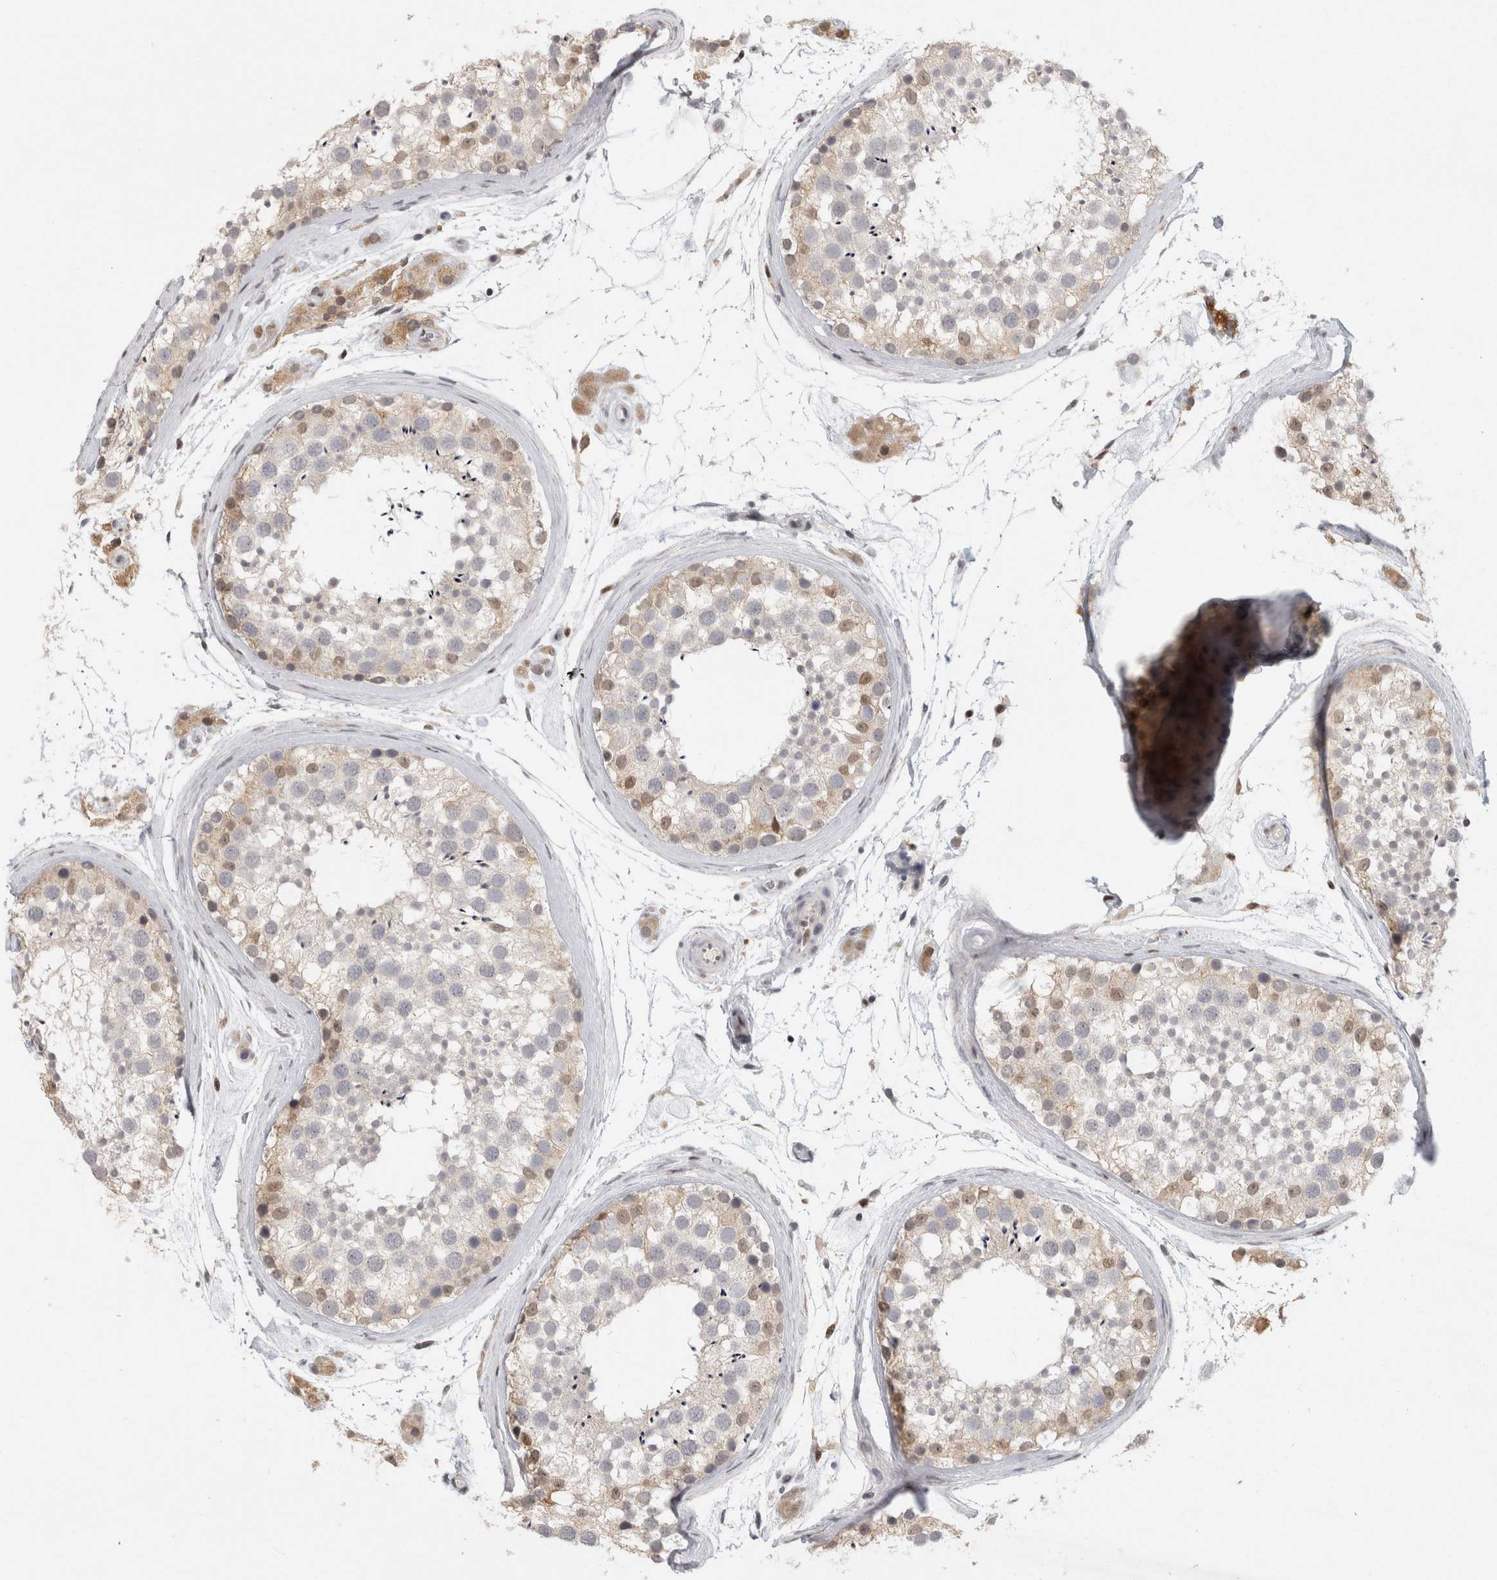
{"staining": {"intensity": "weak", "quantity": "25%-75%", "location": "cytoplasmic/membranous"}, "tissue": "testis", "cell_type": "Cells in seminiferous ducts", "image_type": "normal", "snomed": [{"axis": "morphology", "description": "Normal tissue, NOS"}, {"axis": "topography", "description": "Testis"}], "caption": "Benign testis reveals weak cytoplasmic/membranous expression in about 25%-75% of cells in seminiferous ducts, visualized by immunohistochemistry. Using DAB (brown) and hematoxylin (blue) stains, captured at high magnification using brightfield microscopy.", "gene": "SRARP", "patient": {"sex": "male", "age": 46}}